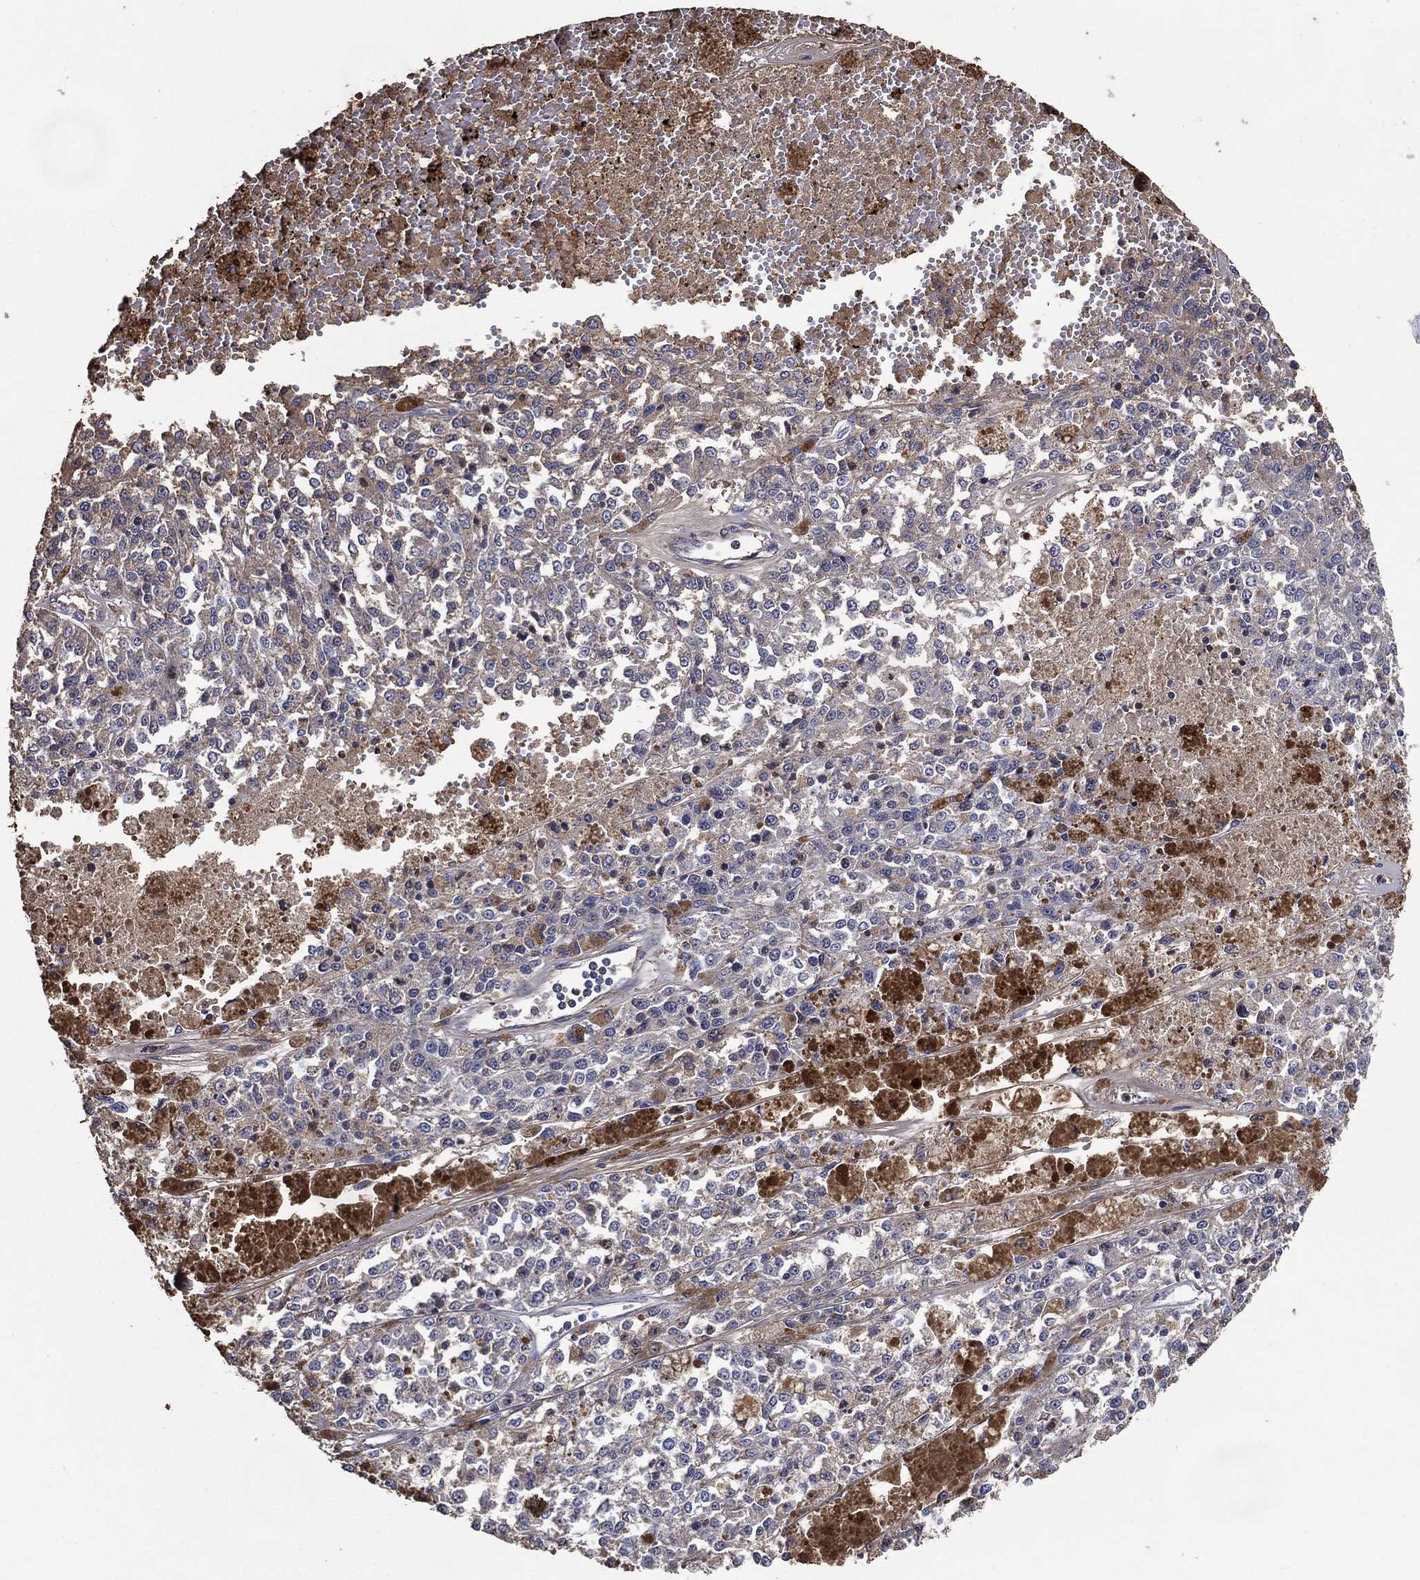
{"staining": {"intensity": "negative", "quantity": "none", "location": "none"}, "tissue": "melanoma", "cell_type": "Tumor cells", "image_type": "cancer", "snomed": [{"axis": "morphology", "description": "Malignant melanoma, Metastatic site"}, {"axis": "topography", "description": "Lymph node"}], "caption": "This is an immunohistochemistry (IHC) photomicrograph of human melanoma. There is no expression in tumor cells.", "gene": "EFNA1", "patient": {"sex": "female", "age": 64}}